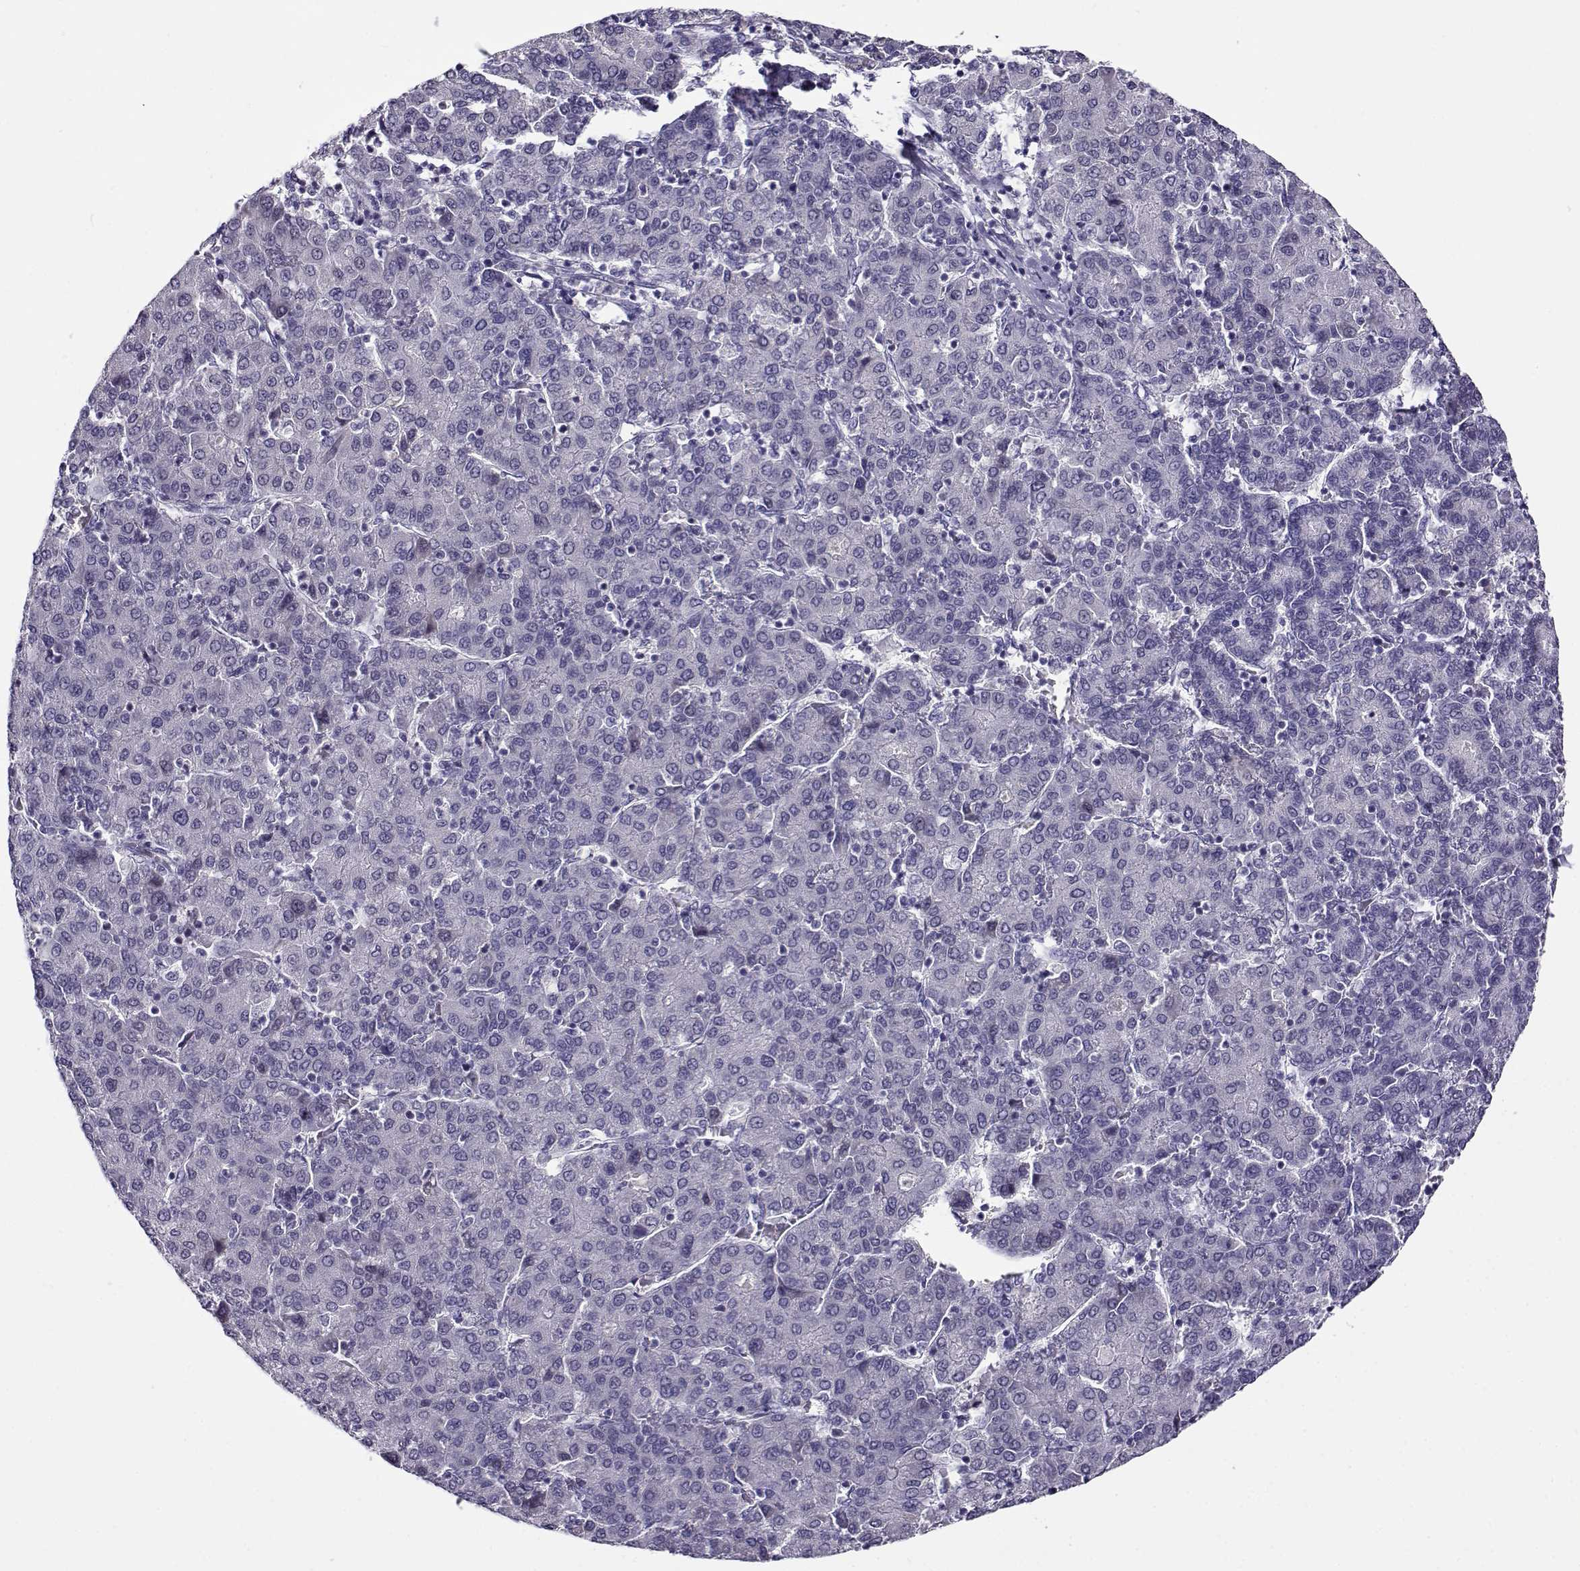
{"staining": {"intensity": "negative", "quantity": "none", "location": "none"}, "tissue": "liver cancer", "cell_type": "Tumor cells", "image_type": "cancer", "snomed": [{"axis": "morphology", "description": "Carcinoma, Hepatocellular, NOS"}, {"axis": "topography", "description": "Liver"}], "caption": "DAB (3,3'-diaminobenzidine) immunohistochemical staining of liver cancer (hepatocellular carcinoma) reveals no significant staining in tumor cells. Nuclei are stained in blue.", "gene": "FEZF1", "patient": {"sex": "male", "age": 65}}